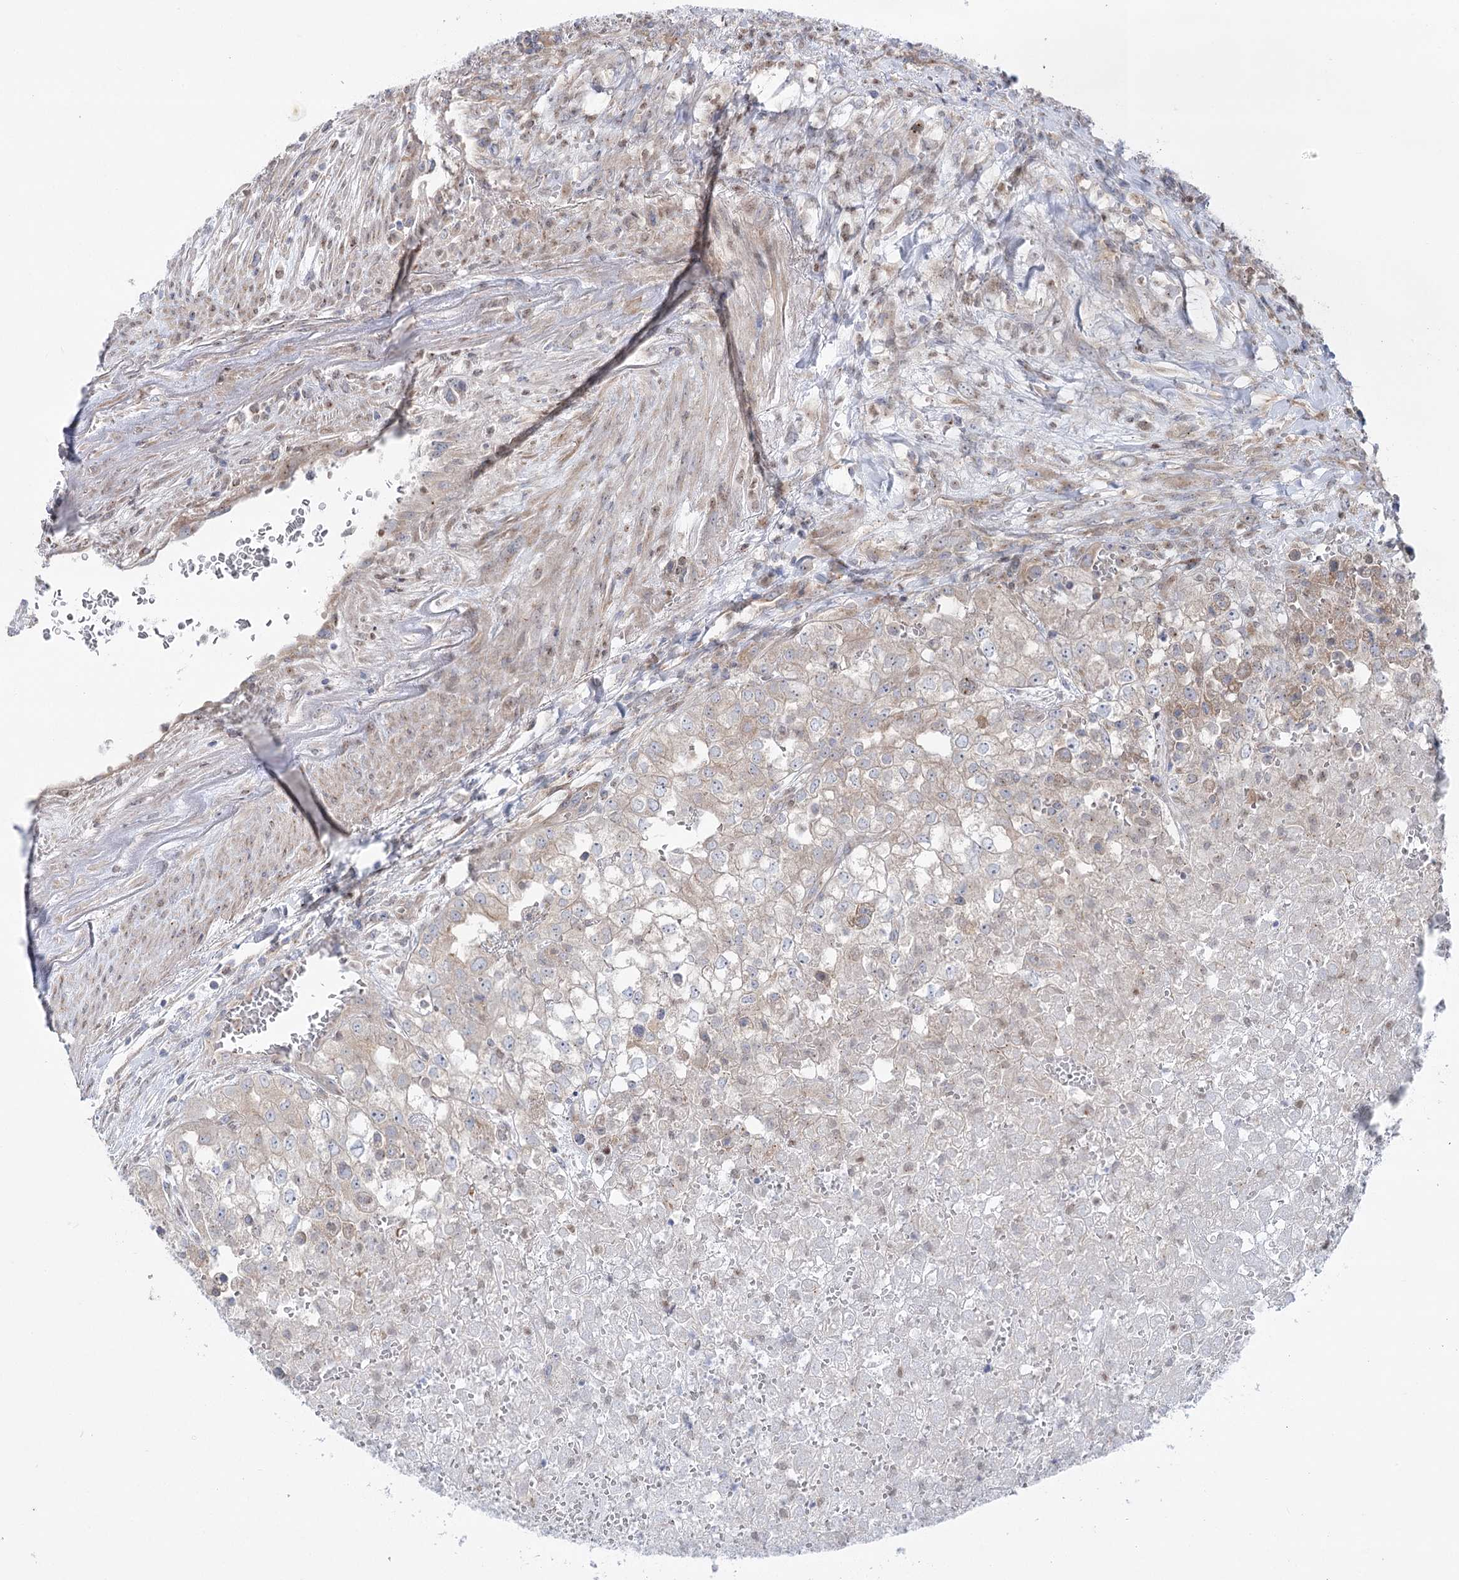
{"staining": {"intensity": "weak", "quantity": "<25%", "location": "cytoplasmic/membranous"}, "tissue": "renal cancer", "cell_type": "Tumor cells", "image_type": "cancer", "snomed": [{"axis": "morphology", "description": "Adenocarcinoma, NOS"}, {"axis": "topography", "description": "Kidney"}], "caption": "This is an immunohistochemistry (IHC) photomicrograph of human adenocarcinoma (renal). There is no positivity in tumor cells.", "gene": "SCN11A", "patient": {"sex": "female", "age": 54}}